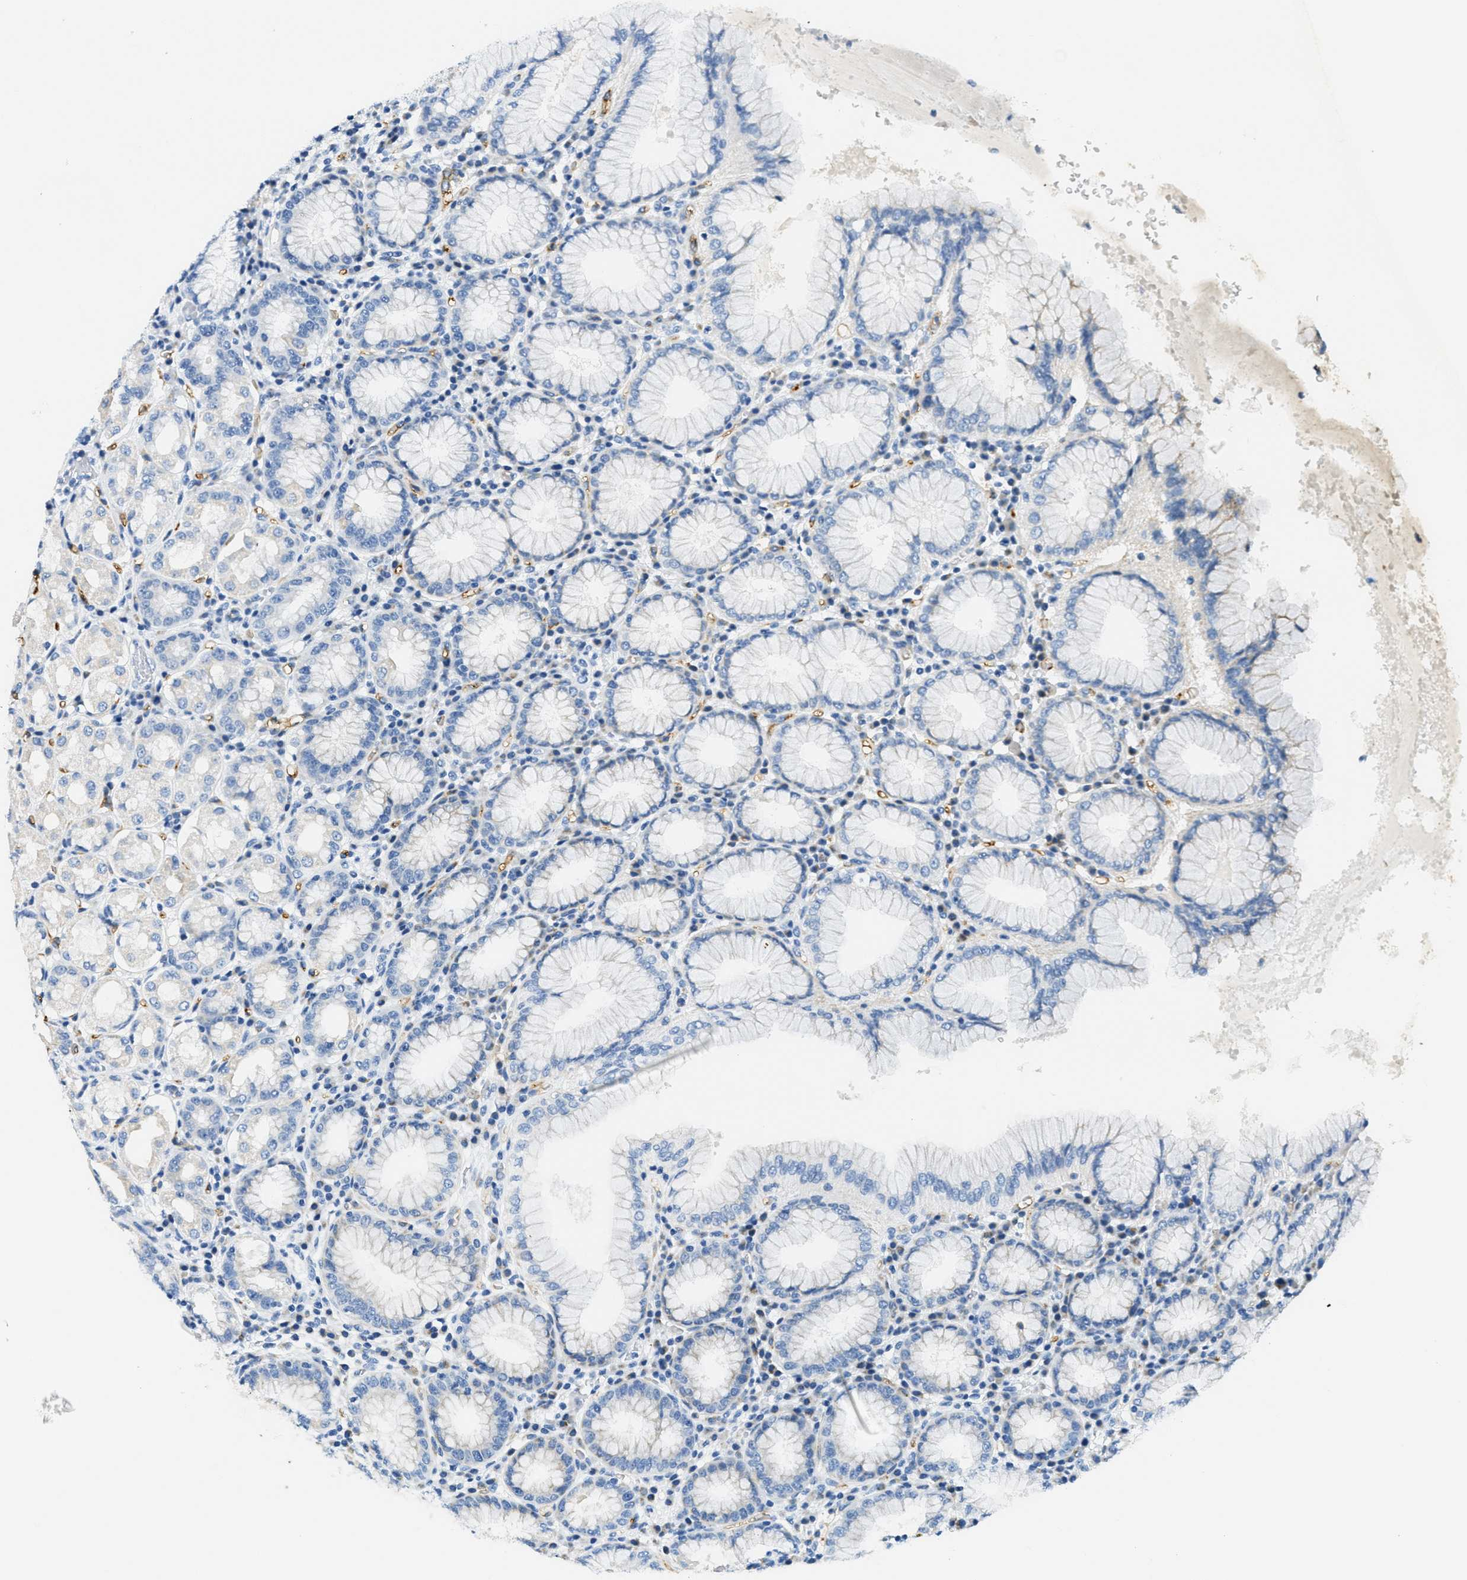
{"staining": {"intensity": "weak", "quantity": "<25%", "location": "cytoplasmic/membranous"}, "tissue": "stomach", "cell_type": "Glandular cells", "image_type": "normal", "snomed": [{"axis": "morphology", "description": "Normal tissue, NOS"}, {"axis": "topography", "description": "Stomach"}, {"axis": "topography", "description": "Stomach, lower"}], "caption": "The micrograph demonstrates no staining of glandular cells in normal stomach. Nuclei are stained in blue.", "gene": "CA4", "patient": {"sex": "female", "age": 56}}